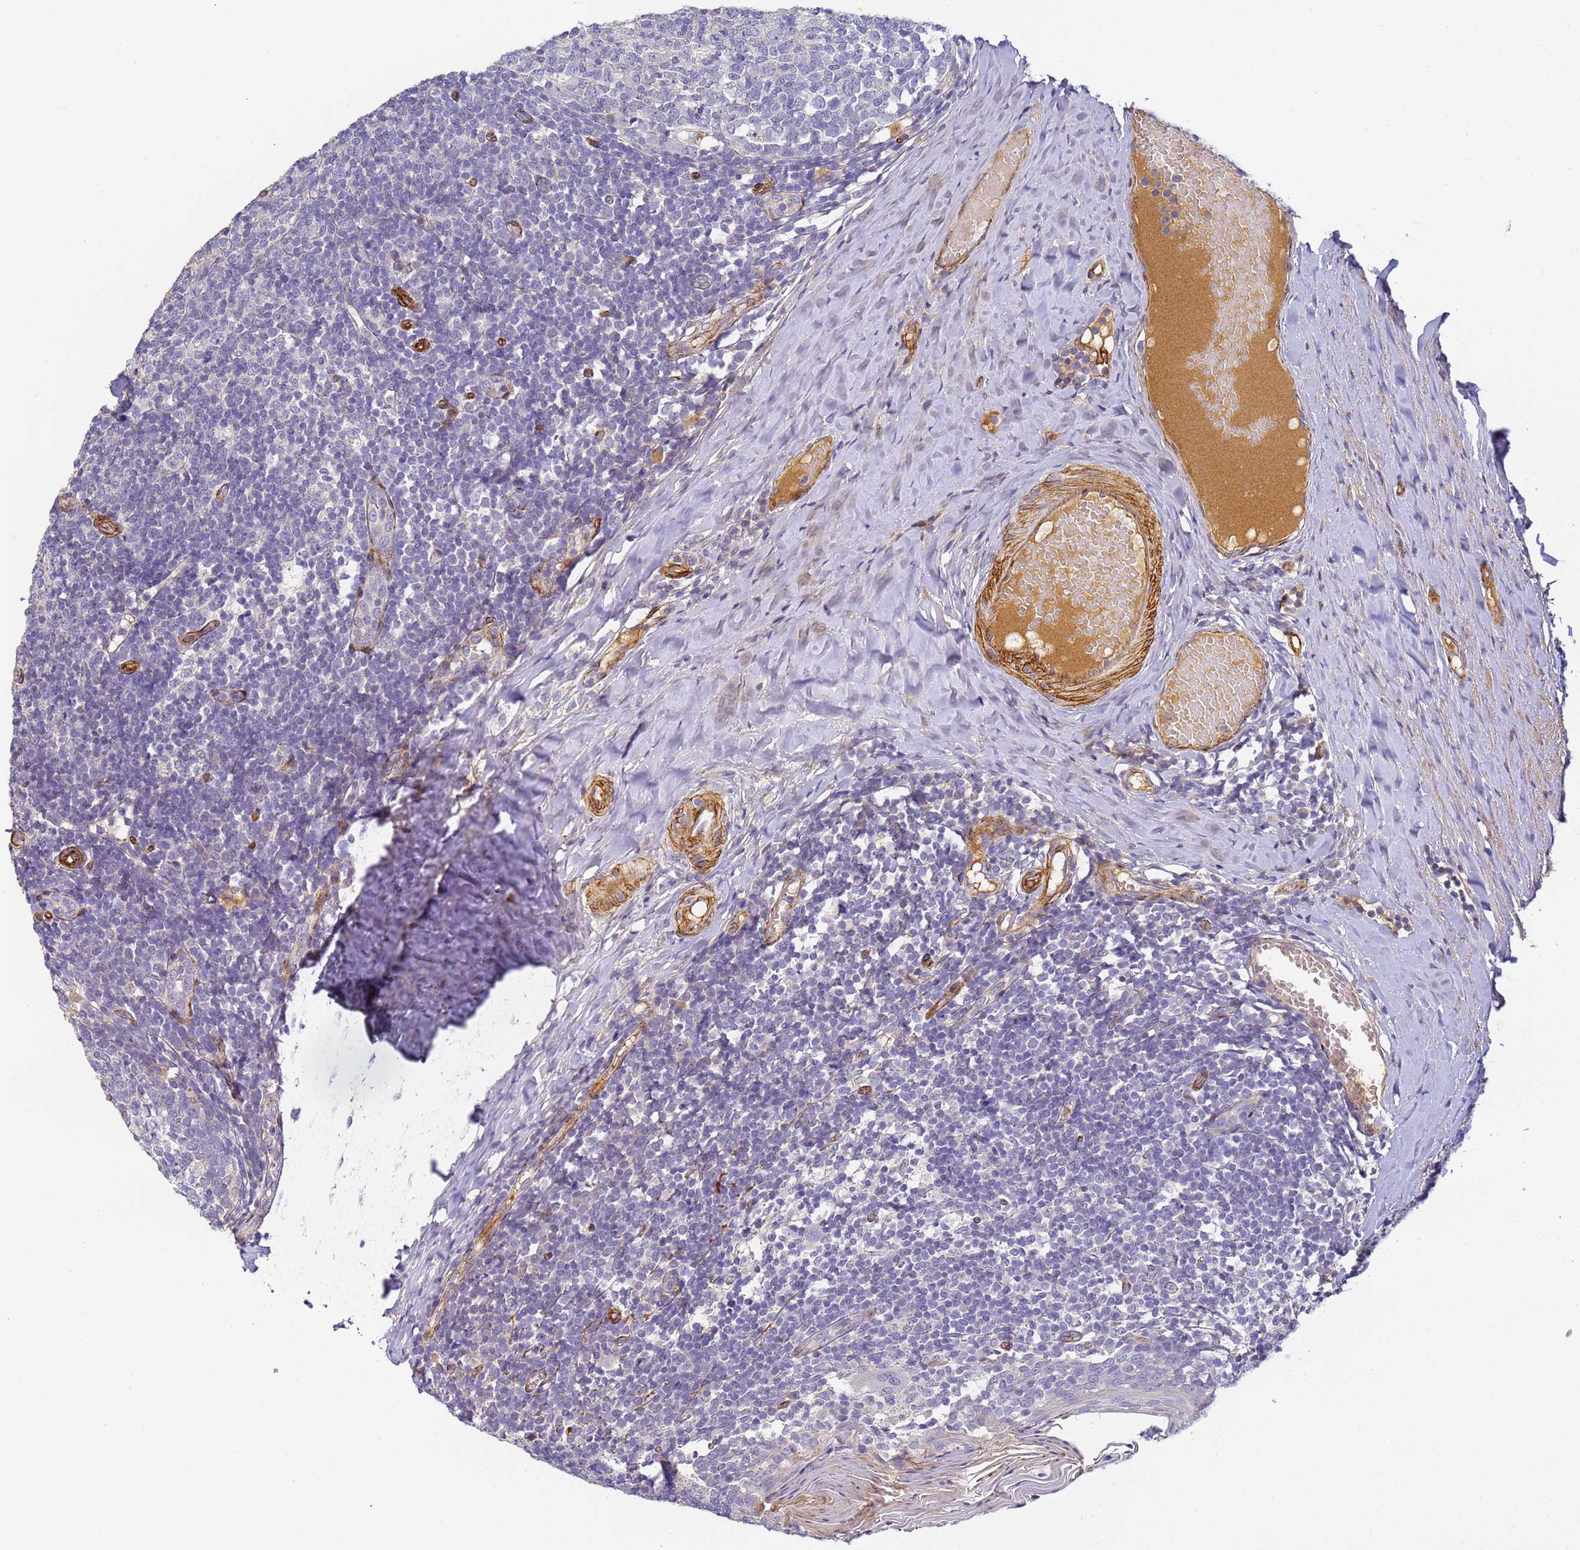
{"staining": {"intensity": "negative", "quantity": "none", "location": "none"}, "tissue": "tonsil", "cell_type": "Germinal center cells", "image_type": "normal", "snomed": [{"axis": "morphology", "description": "Normal tissue, NOS"}, {"axis": "topography", "description": "Tonsil"}], "caption": "Protein analysis of normal tonsil shows no significant staining in germinal center cells.", "gene": "CFHR1", "patient": {"sex": "female", "age": 19}}